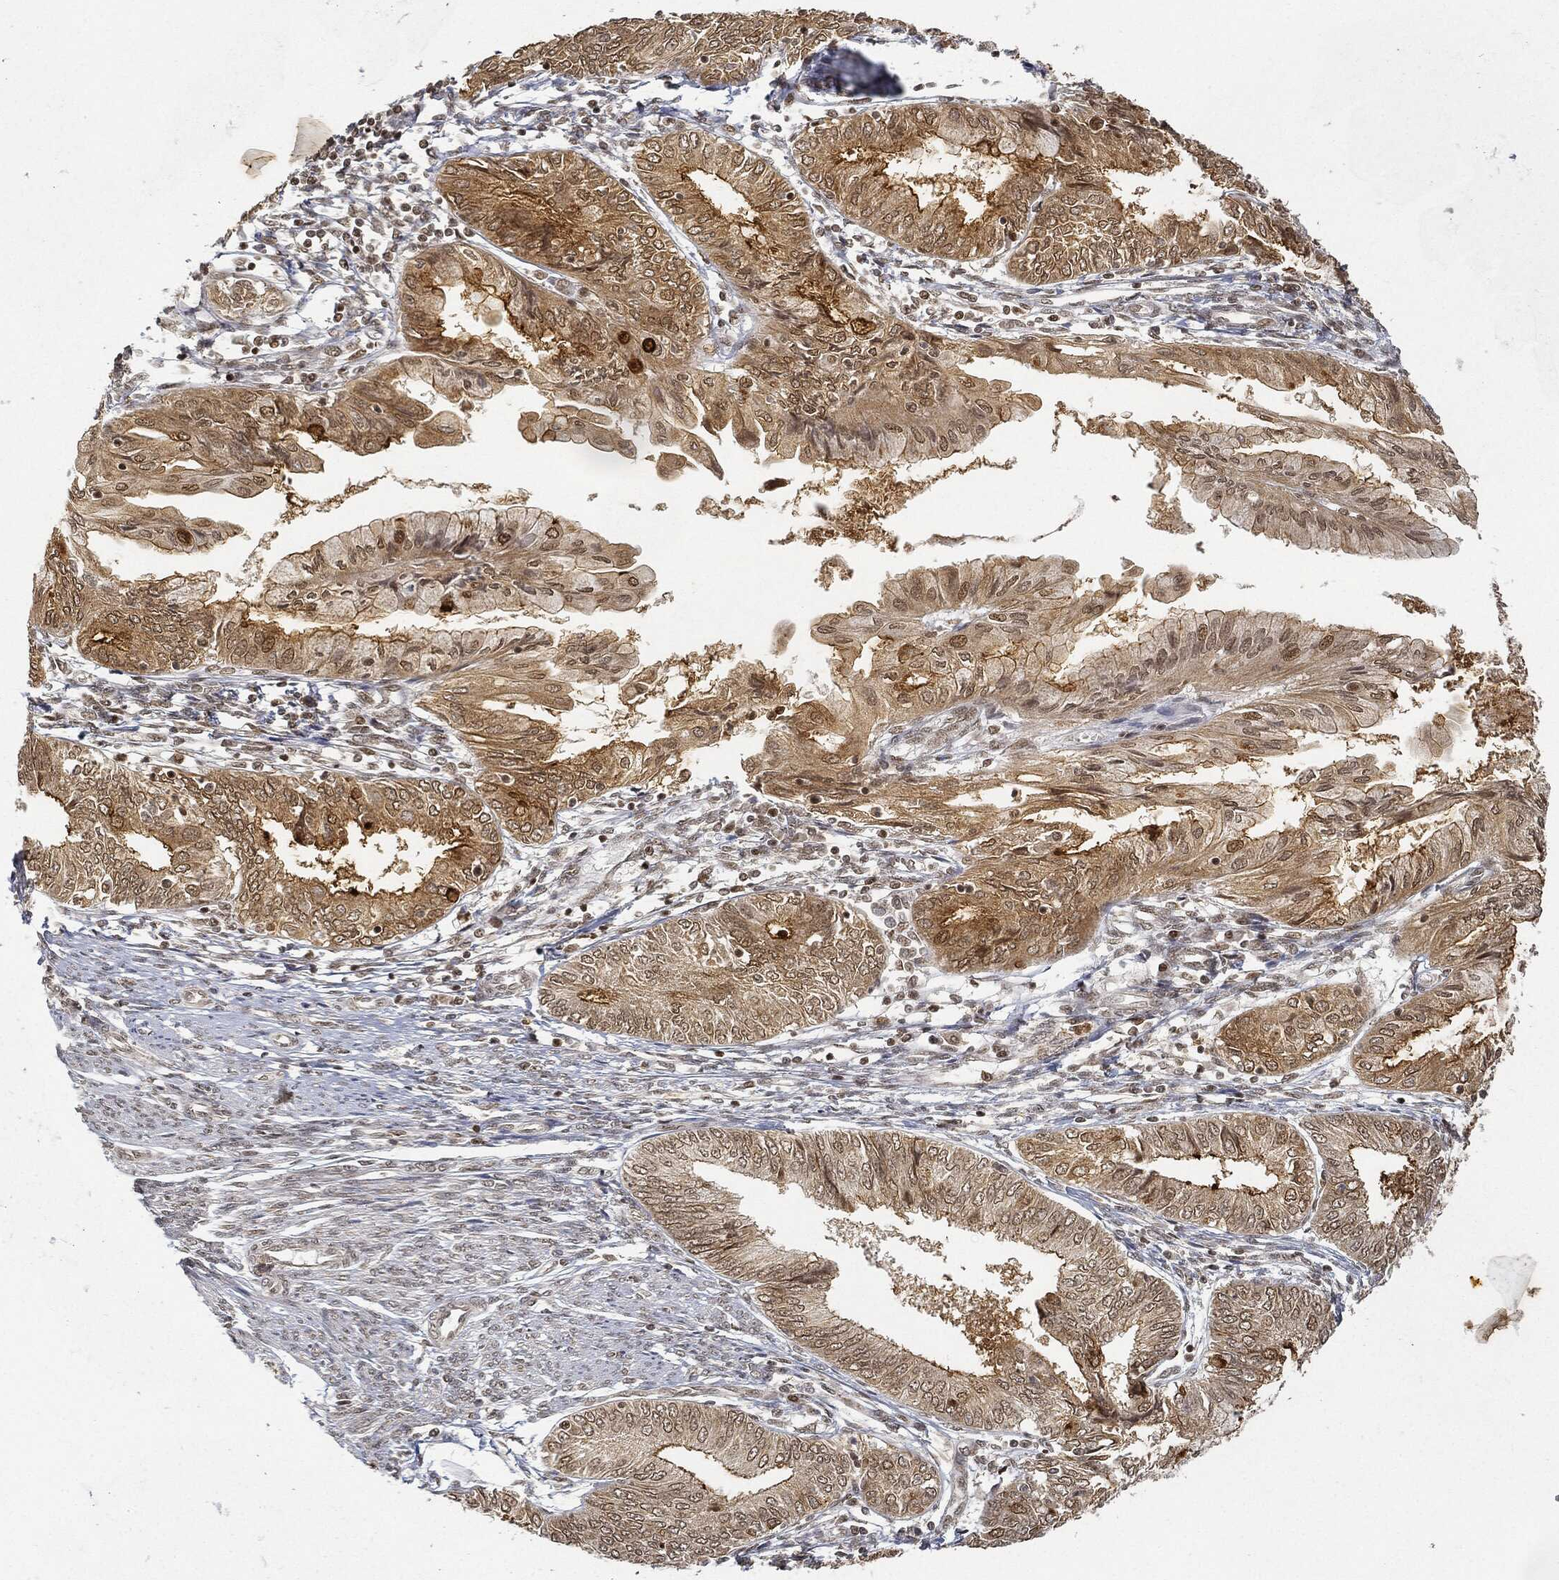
{"staining": {"intensity": "moderate", "quantity": "25%-75%", "location": "cytoplasmic/membranous"}, "tissue": "endometrial cancer", "cell_type": "Tumor cells", "image_type": "cancer", "snomed": [{"axis": "morphology", "description": "Adenocarcinoma, NOS"}, {"axis": "topography", "description": "Endometrium"}], "caption": "Protein expression analysis of human endometrial cancer reveals moderate cytoplasmic/membranous expression in about 25%-75% of tumor cells. (Stains: DAB in brown, nuclei in blue, Microscopy: brightfield microscopy at high magnification).", "gene": "CIB1", "patient": {"sex": "female", "age": 68}}